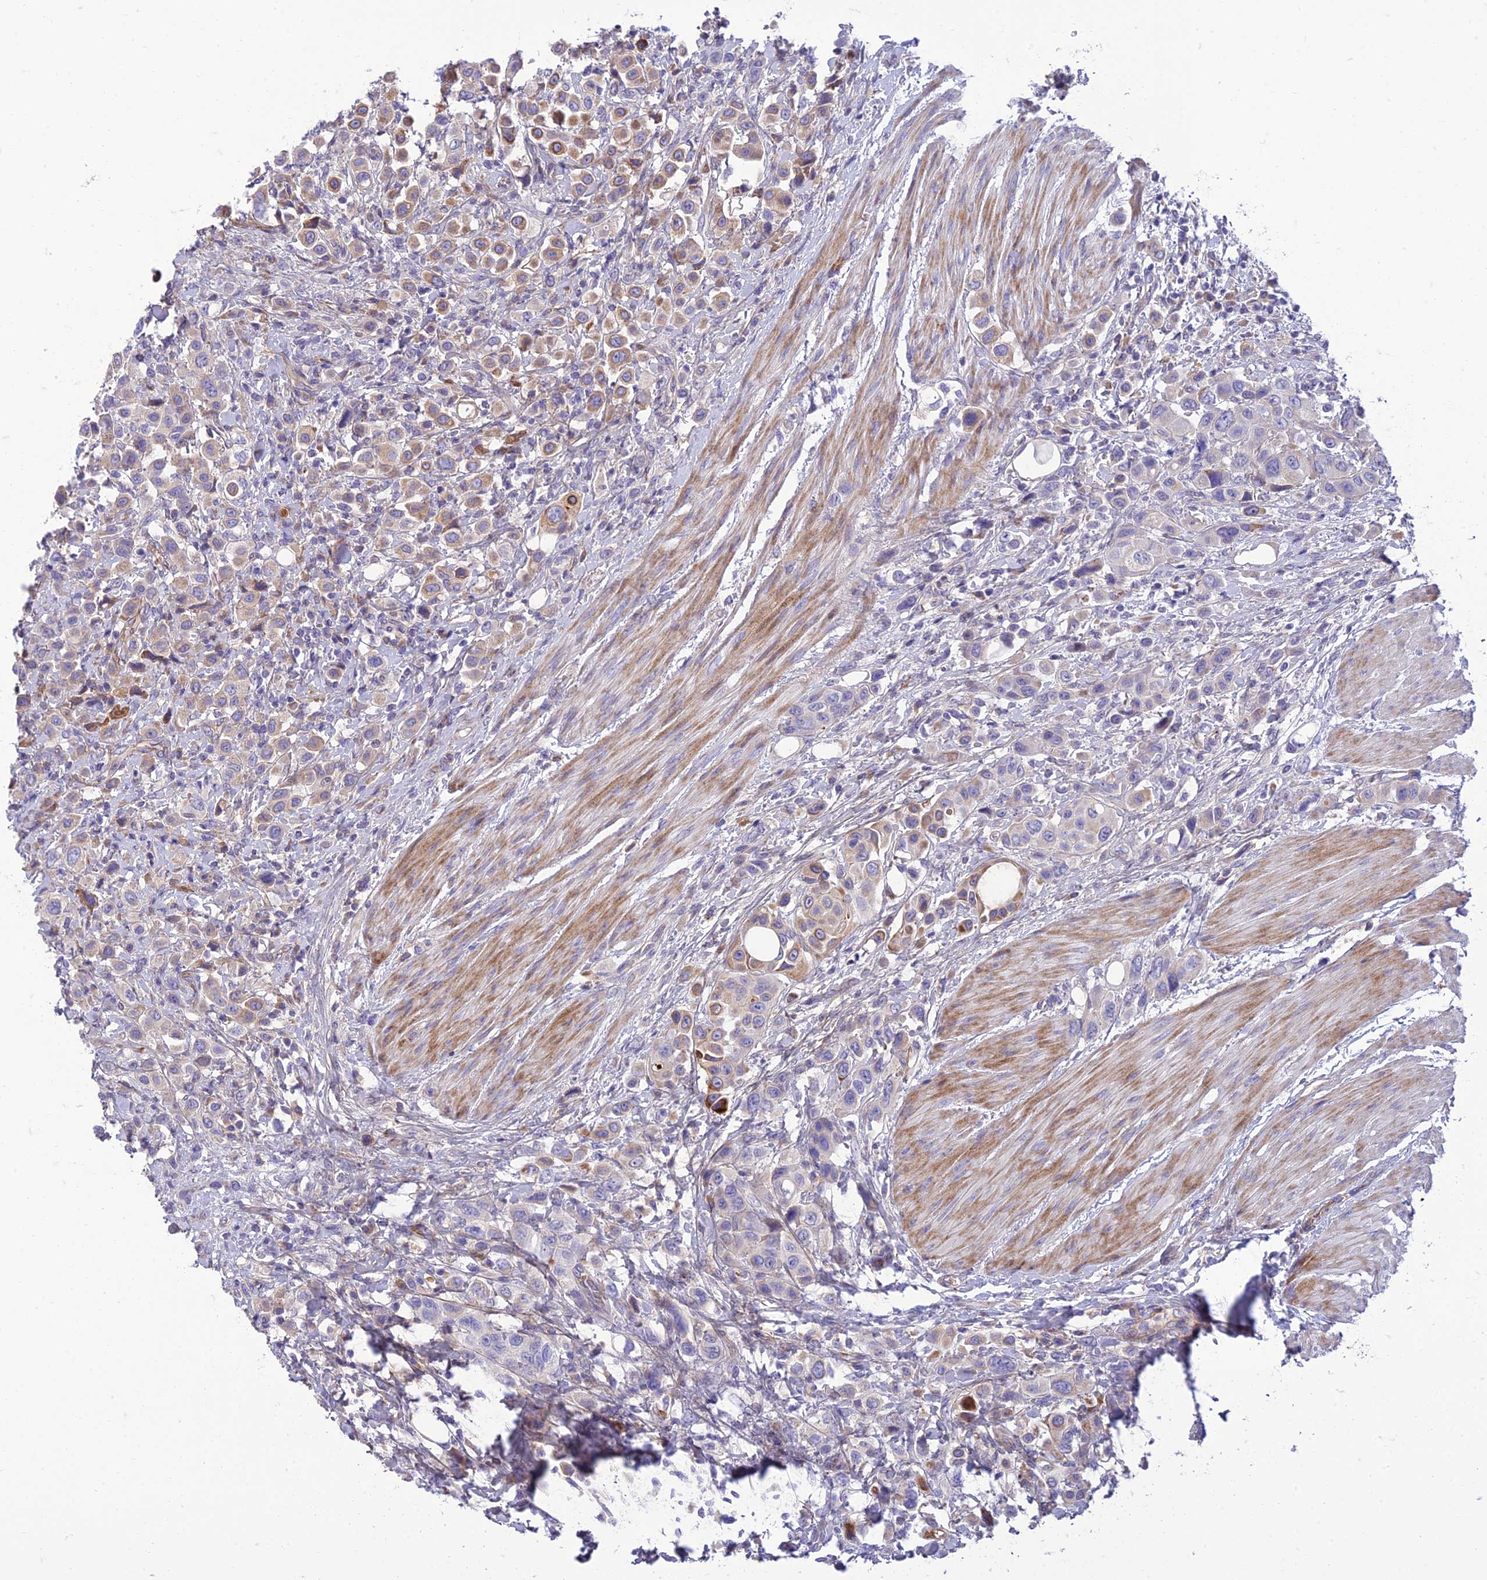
{"staining": {"intensity": "weak", "quantity": "<25%", "location": "cytoplasmic/membranous"}, "tissue": "urothelial cancer", "cell_type": "Tumor cells", "image_type": "cancer", "snomed": [{"axis": "morphology", "description": "Urothelial carcinoma, High grade"}, {"axis": "topography", "description": "Urinary bladder"}], "caption": "The micrograph shows no significant expression in tumor cells of urothelial cancer.", "gene": "SEL1L3", "patient": {"sex": "male", "age": 50}}